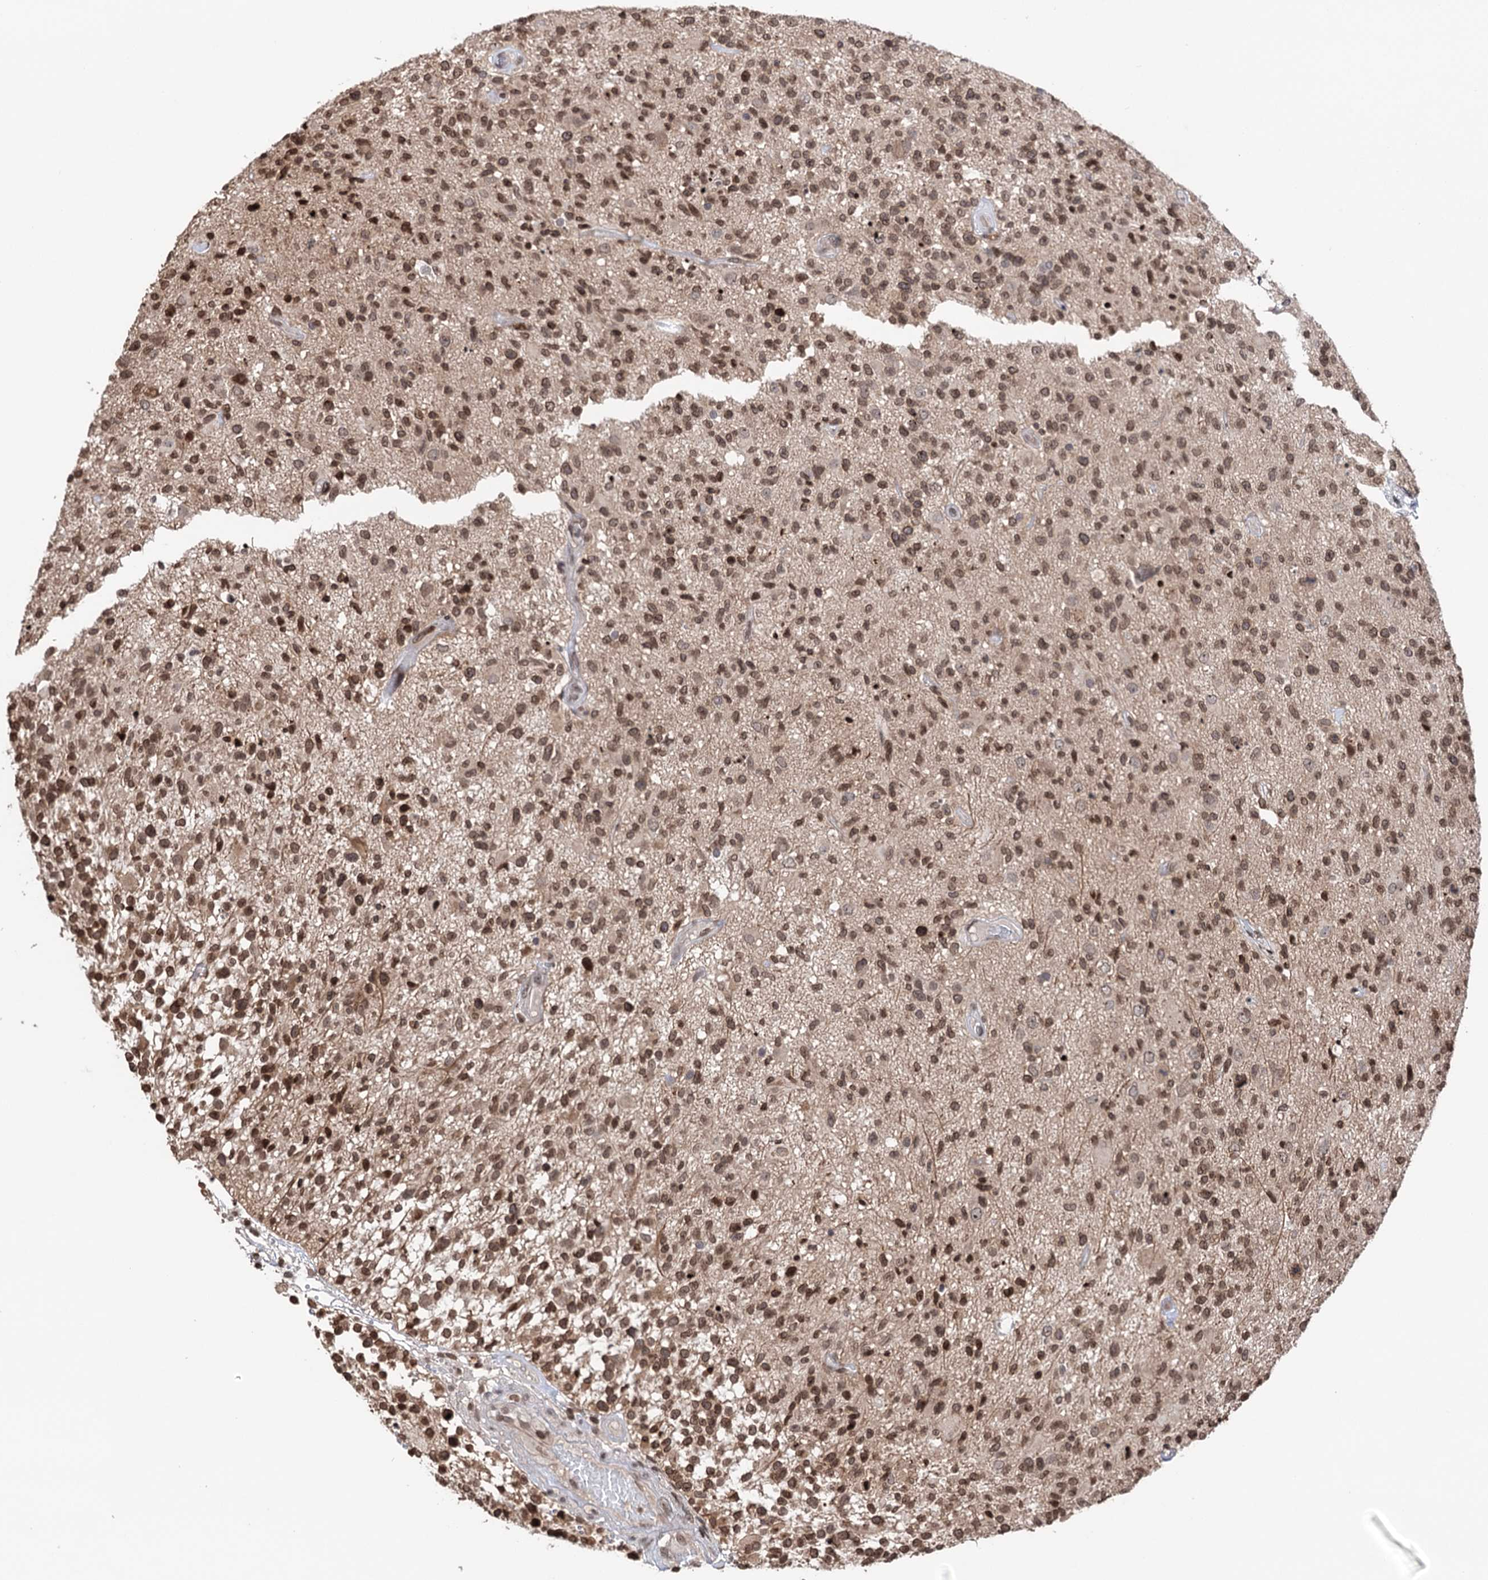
{"staining": {"intensity": "moderate", "quantity": ">75%", "location": "nuclear"}, "tissue": "glioma", "cell_type": "Tumor cells", "image_type": "cancer", "snomed": [{"axis": "morphology", "description": "Glioma, malignant, High grade"}, {"axis": "morphology", "description": "Glioblastoma, NOS"}, {"axis": "topography", "description": "Brain"}], "caption": "Immunohistochemical staining of human glioma demonstrates medium levels of moderate nuclear protein expression in approximately >75% of tumor cells. The protein of interest is stained brown, and the nuclei are stained in blue (DAB IHC with brightfield microscopy, high magnification).", "gene": "CCDC77", "patient": {"sex": "male", "age": 60}}